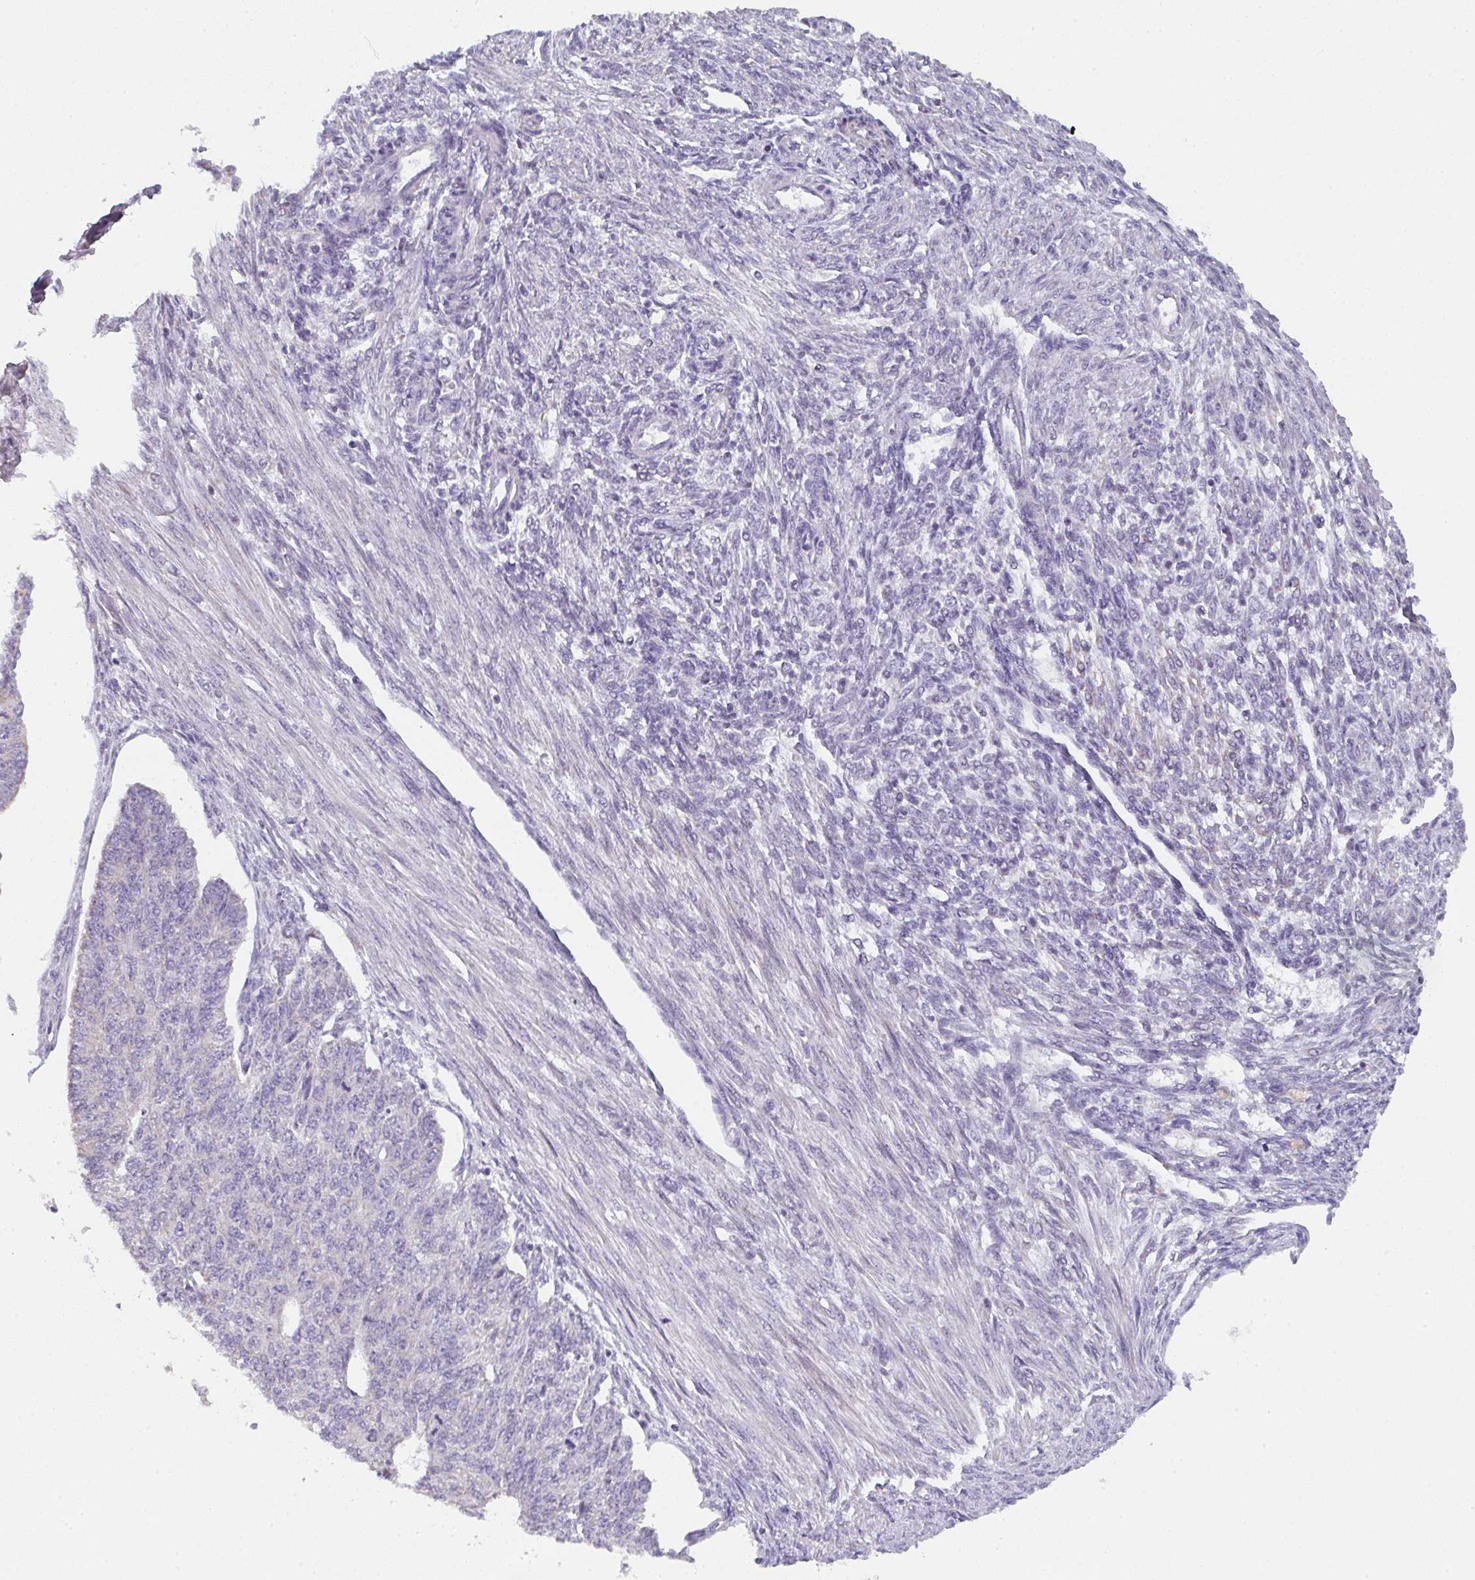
{"staining": {"intensity": "negative", "quantity": "none", "location": "none"}, "tissue": "endometrial cancer", "cell_type": "Tumor cells", "image_type": "cancer", "snomed": [{"axis": "morphology", "description": "Adenocarcinoma, NOS"}, {"axis": "topography", "description": "Endometrium"}], "caption": "Tumor cells are negative for protein expression in human adenocarcinoma (endometrial). (DAB (3,3'-diaminobenzidine) immunohistochemistry visualized using brightfield microscopy, high magnification).", "gene": "CACNA1S", "patient": {"sex": "female", "age": 32}}